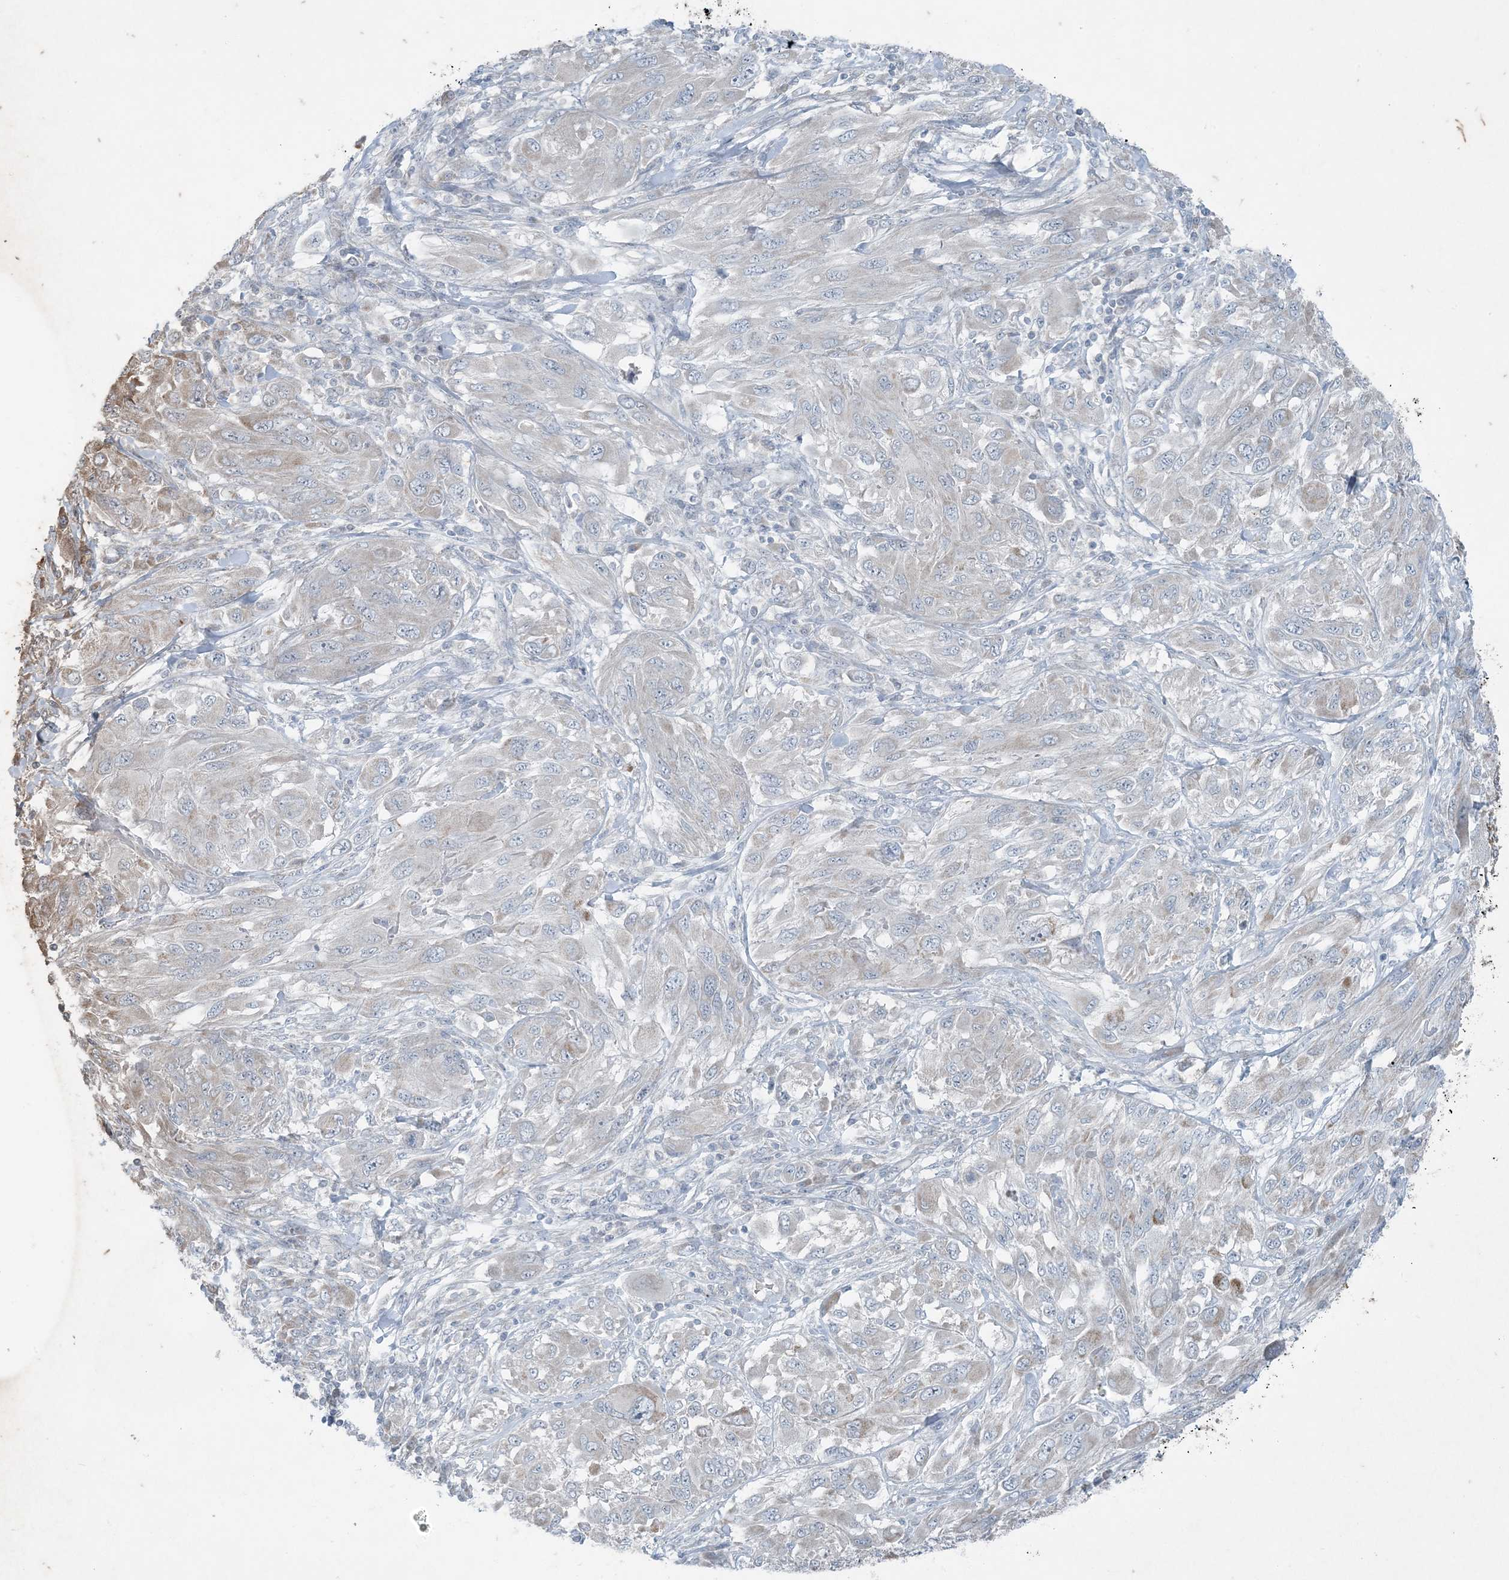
{"staining": {"intensity": "weak", "quantity": "<25%", "location": "cytoplasmic/membranous"}, "tissue": "melanoma", "cell_type": "Tumor cells", "image_type": "cancer", "snomed": [{"axis": "morphology", "description": "Malignant melanoma, NOS"}, {"axis": "topography", "description": "Skin"}], "caption": "Human malignant melanoma stained for a protein using immunohistochemistry displays no expression in tumor cells.", "gene": "PC", "patient": {"sex": "female", "age": 91}}